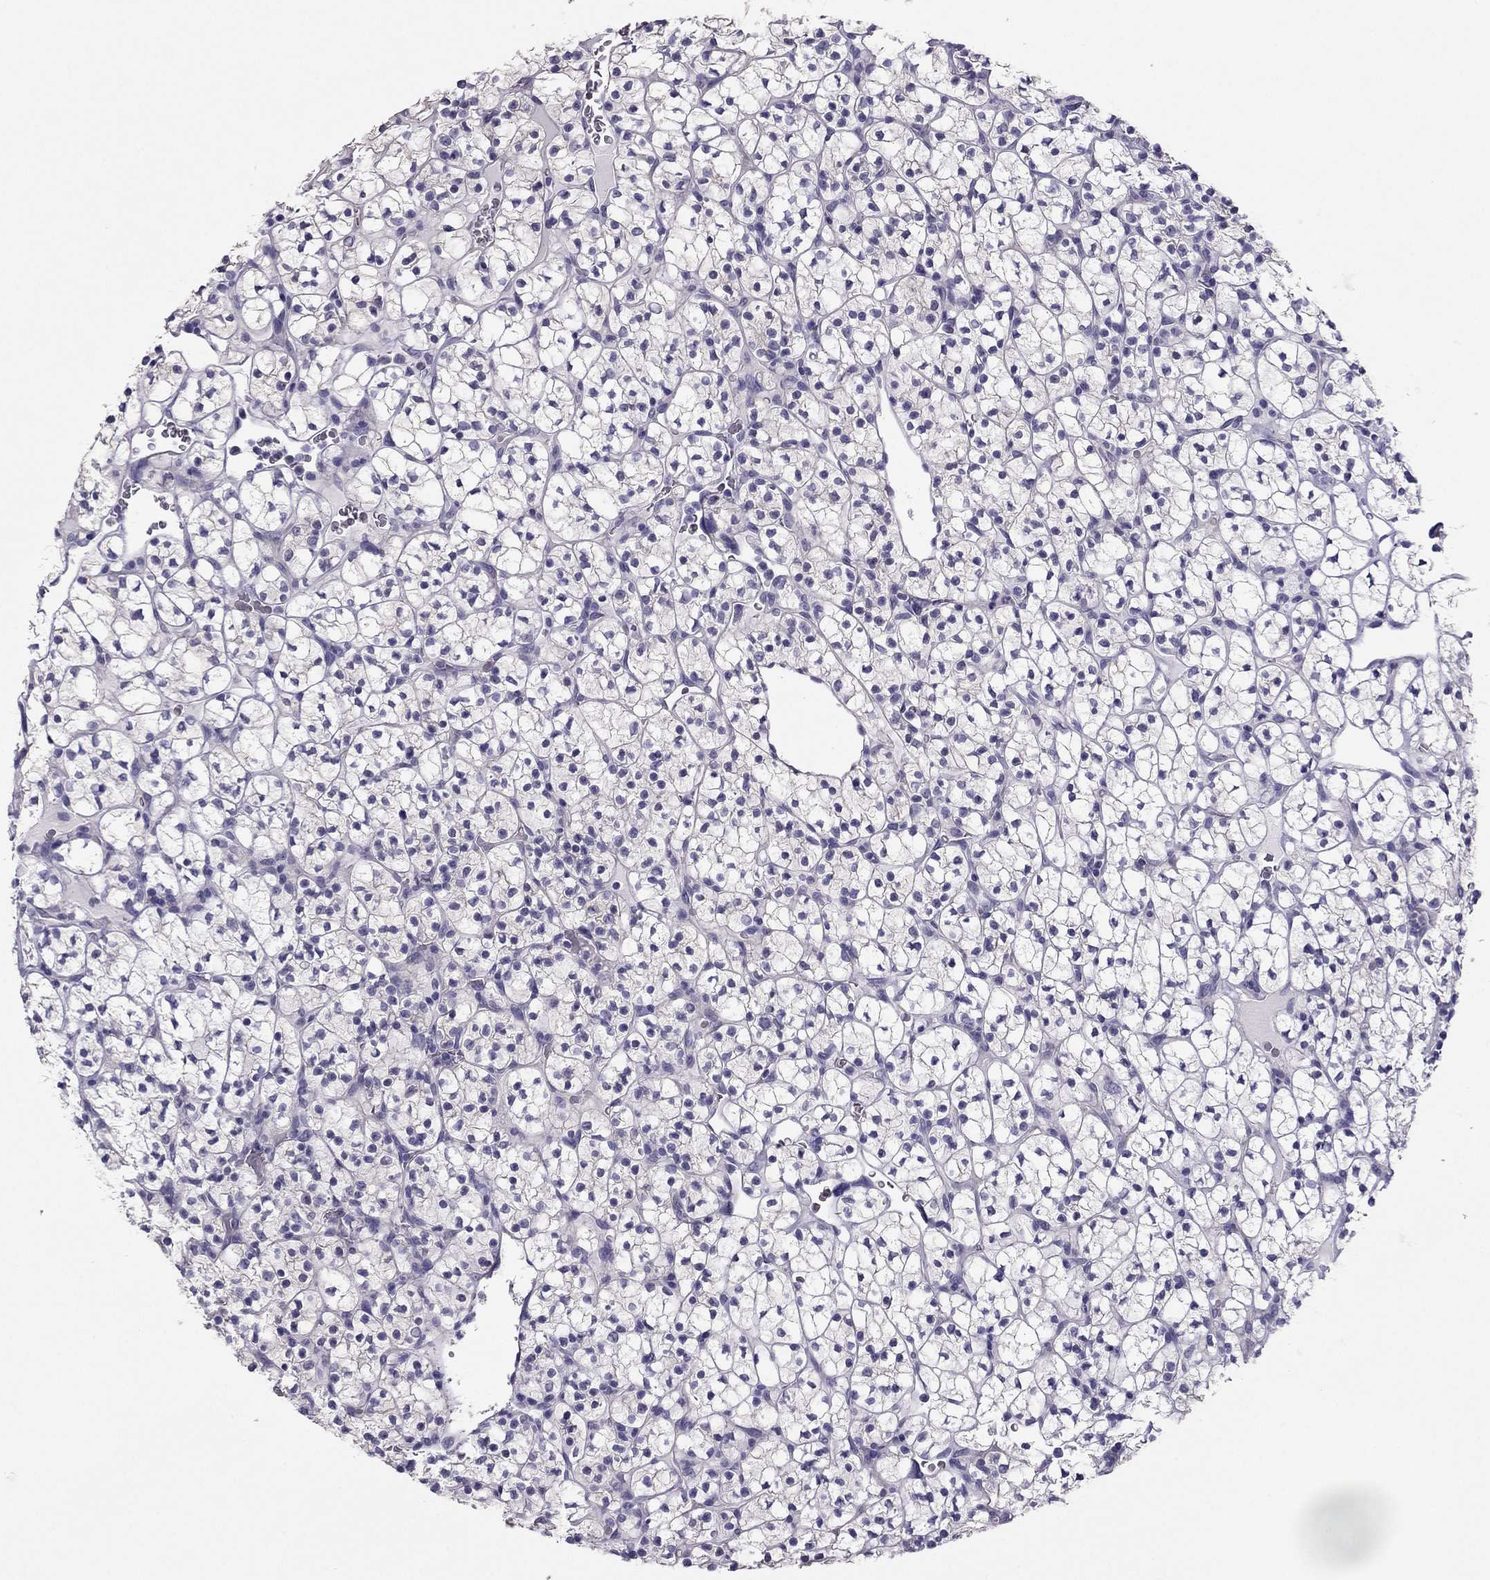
{"staining": {"intensity": "negative", "quantity": "none", "location": "none"}, "tissue": "renal cancer", "cell_type": "Tumor cells", "image_type": "cancer", "snomed": [{"axis": "morphology", "description": "Adenocarcinoma, NOS"}, {"axis": "topography", "description": "Kidney"}], "caption": "DAB (3,3'-diaminobenzidine) immunohistochemical staining of renal cancer shows no significant staining in tumor cells. (DAB (3,3'-diaminobenzidine) immunohistochemistry (IHC) visualized using brightfield microscopy, high magnification).", "gene": "PDE6A", "patient": {"sex": "female", "age": 89}}